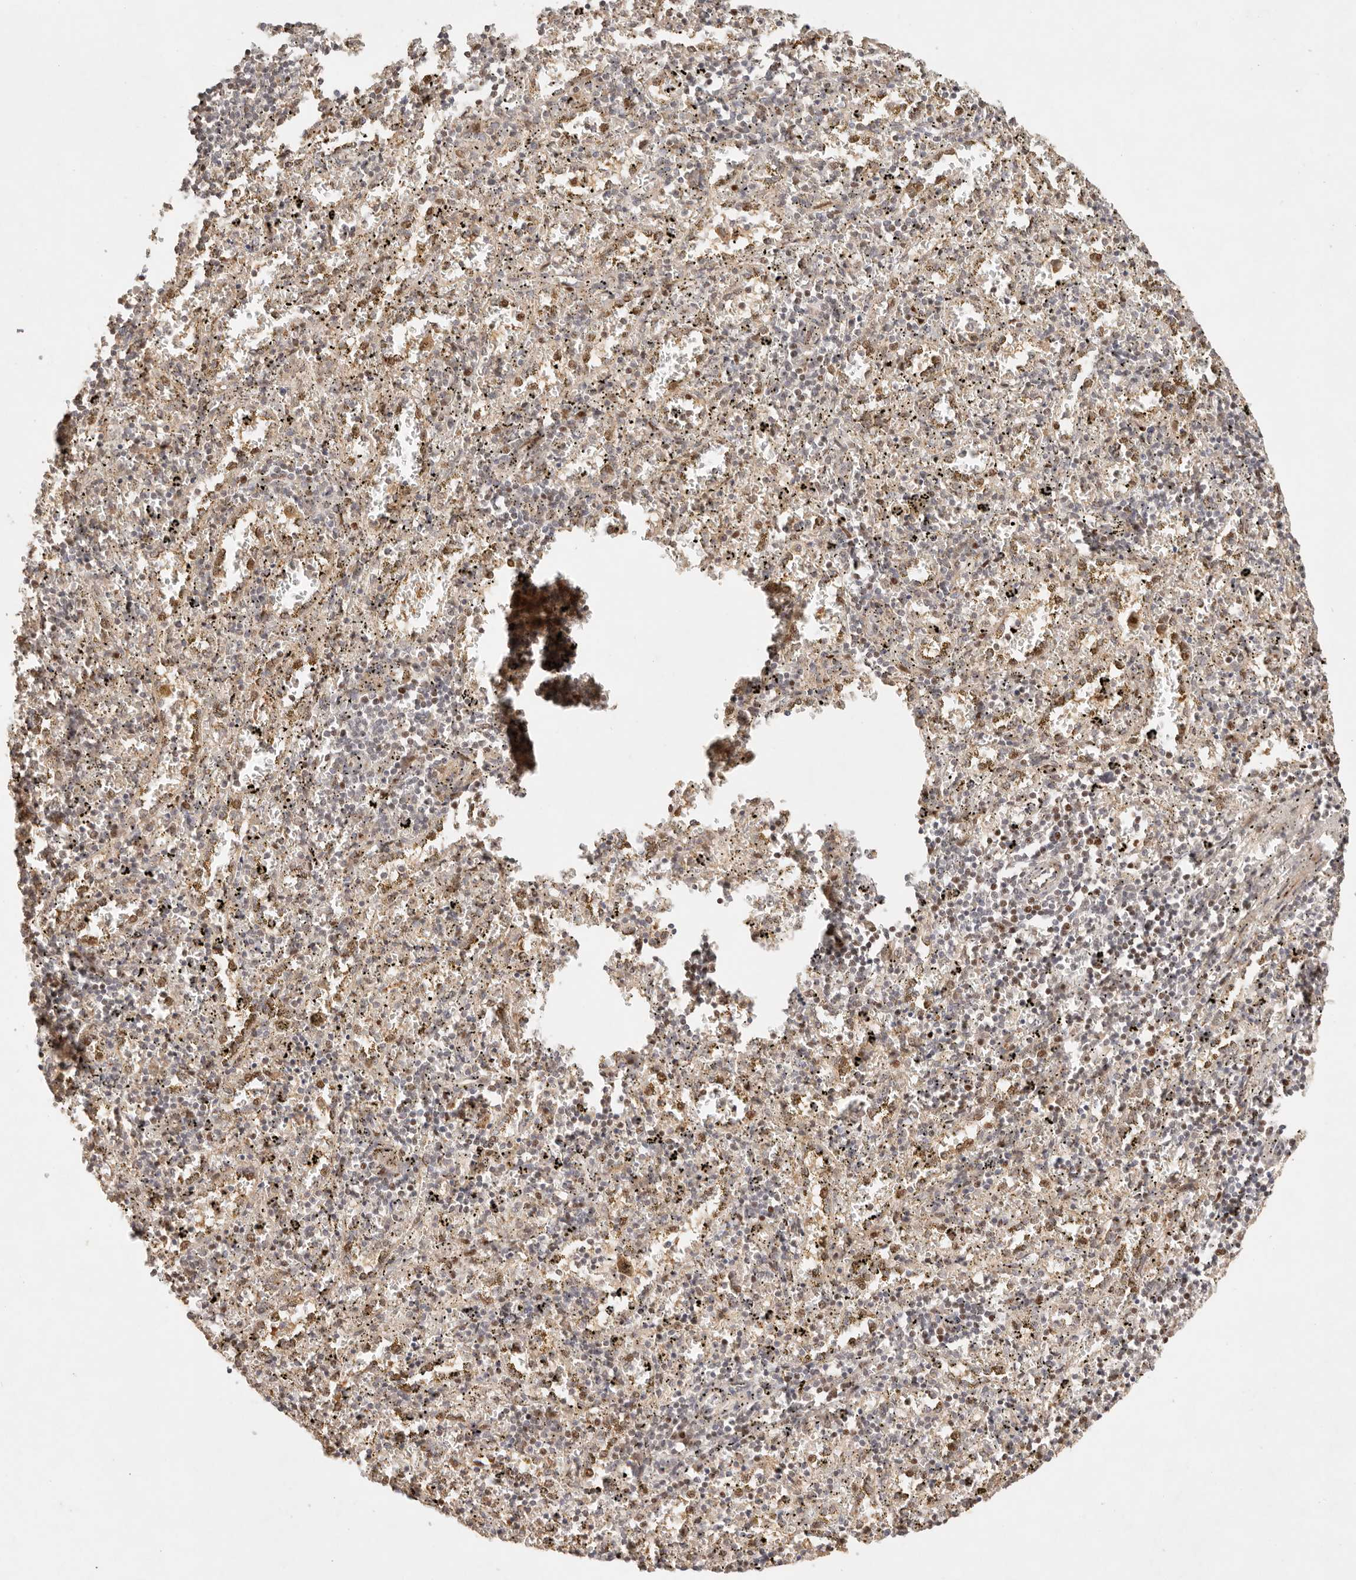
{"staining": {"intensity": "moderate", "quantity": "<25%", "location": "nuclear"}, "tissue": "spleen", "cell_type": "Cells in red pulp", "image_type": "normal", "snomed": [{"axis": "morphology", "description": "Normal tissue, NOS"}, {"axis": "topography", "description": "Spleen"}], "caption": "High-magnification brightfield microscopy of unremarkable spleen stained with DAB (brown) and counterstained with hematoxylin (blue). cells in red pulp exhibit moderate nuclear staining is identified in about<25% of cells.", "gene": "PHLDA3", "patient": {"sex": "male", "age": 11}}